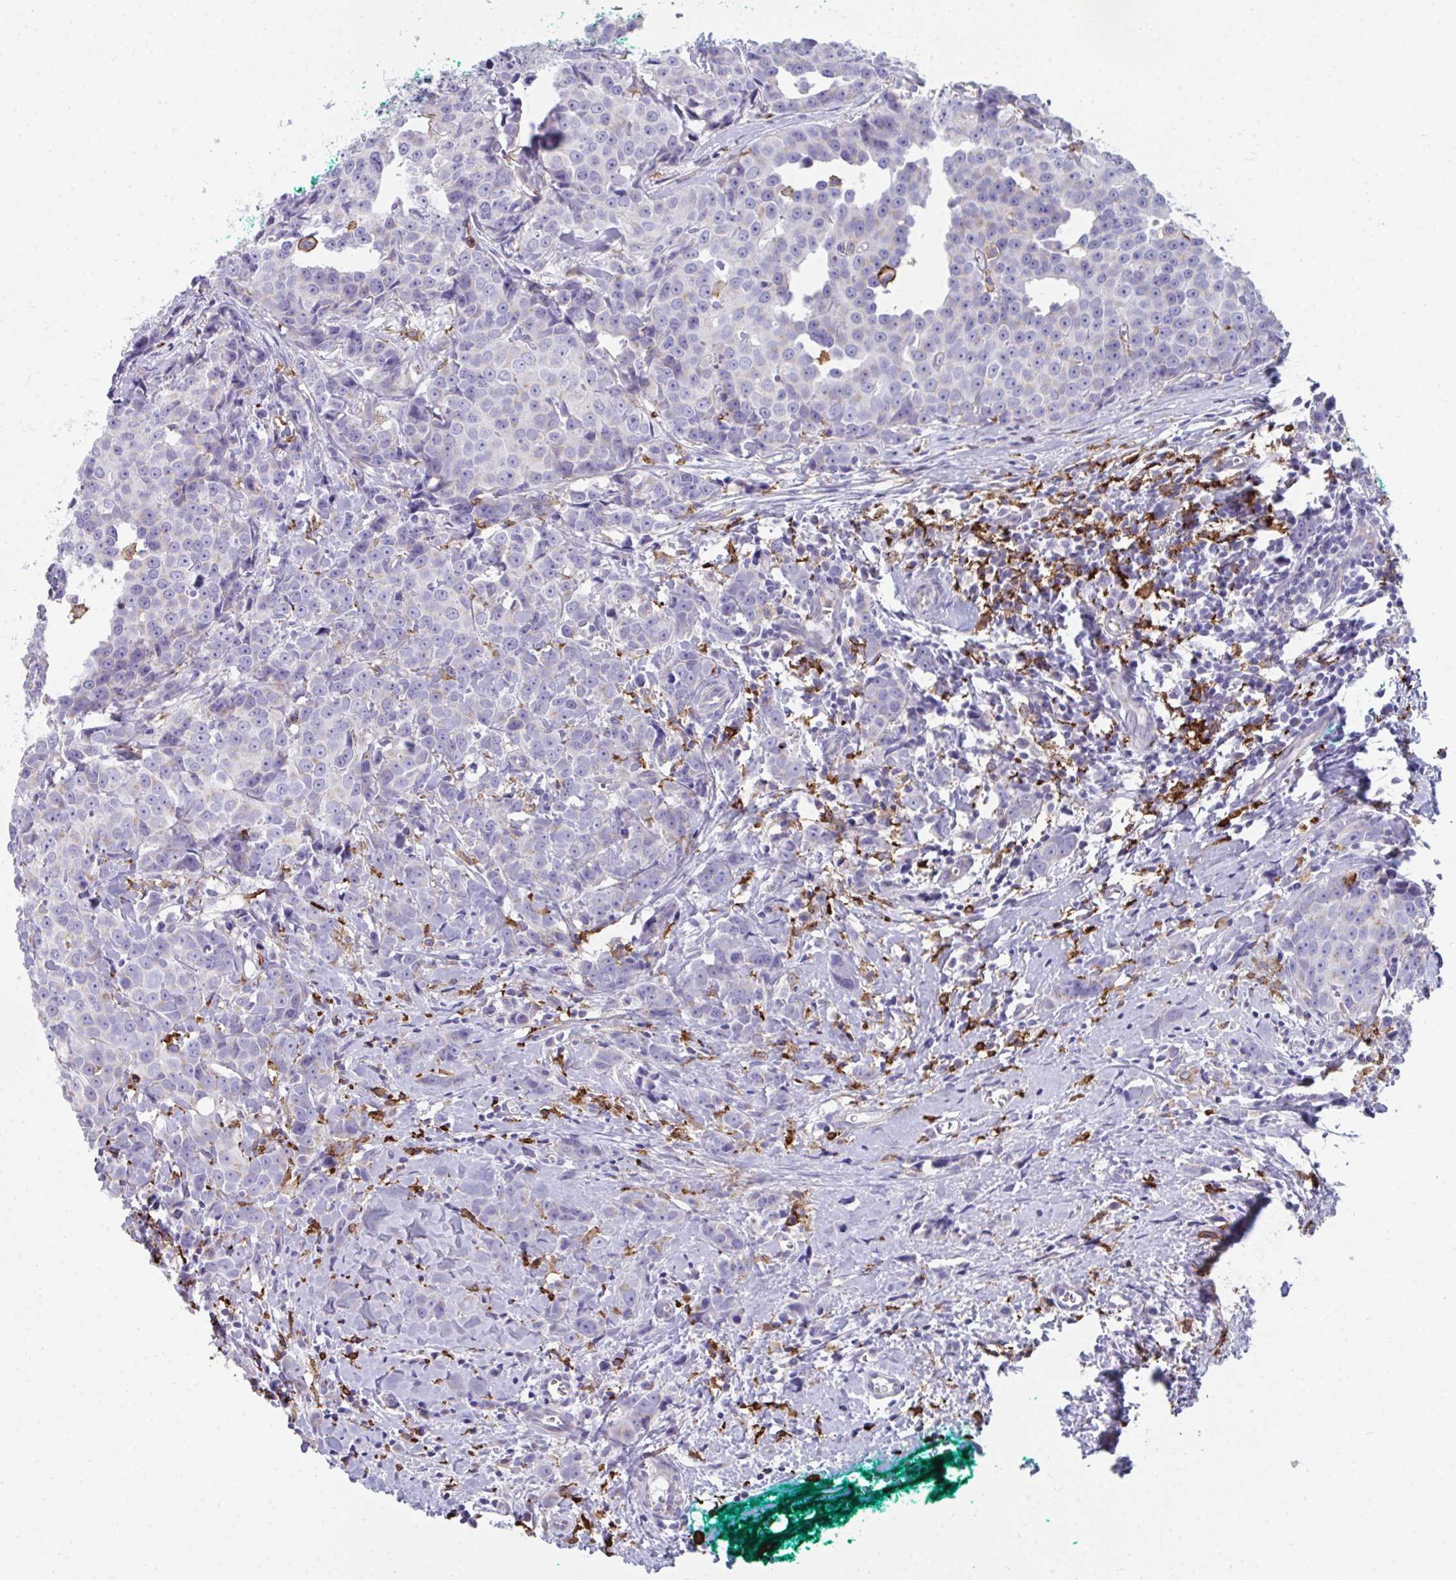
{"staining": {"intensity": "negative", "quantity": "none", "location": "none"}, "tissue": "breast cancer", "cell_type": "Tumor cells", "image_type": "cancer", "snomed": [{"axis": "morphology", "description": "Duct carcinoma"}, {"axis": "topography", "description": "Breast"}], "caption": "Tumor cells are negative for protein expression in human intraductal carcinoma (breast).", "gene": "CD163", "patient": {"sex": "female", "age": 80}}